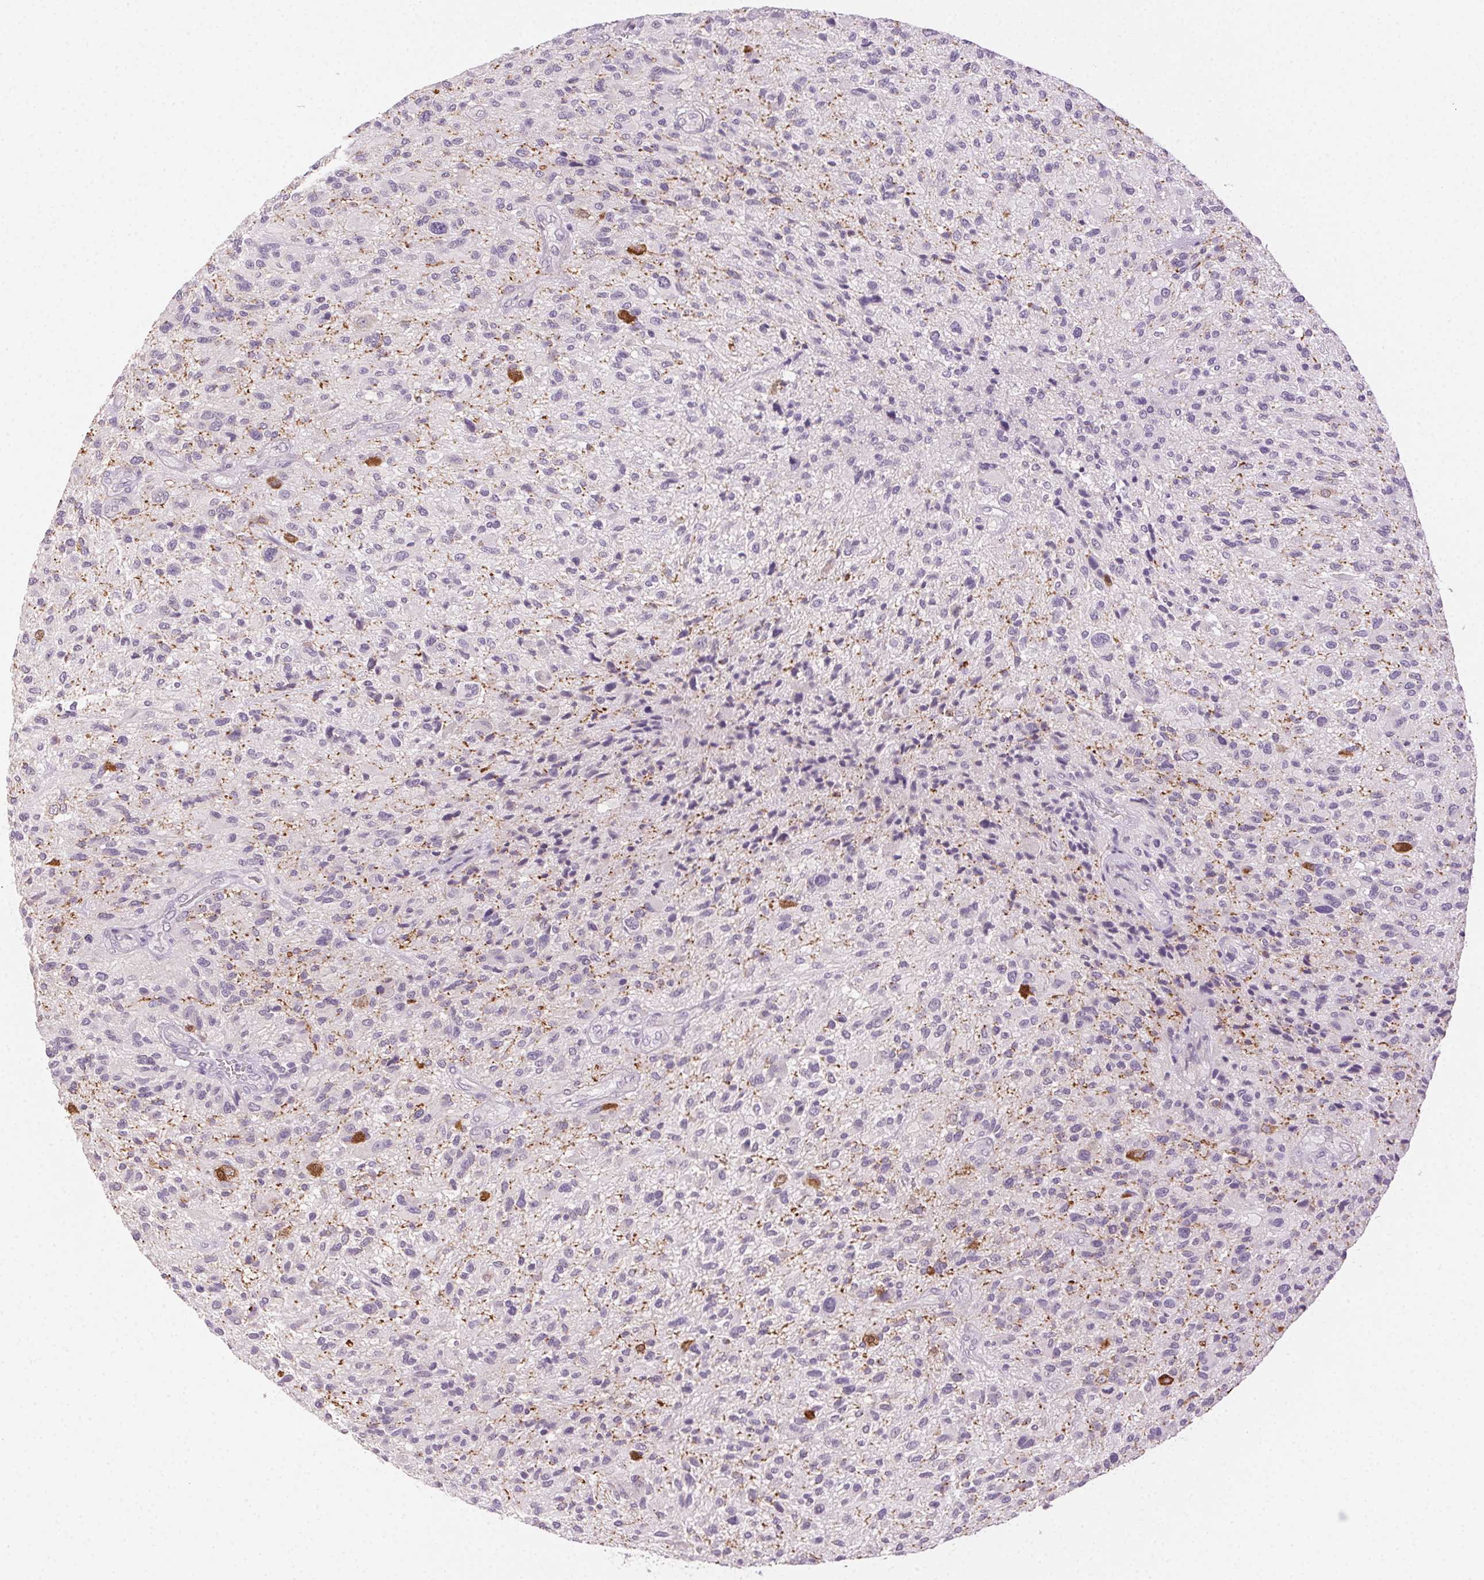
{"staining": {"intensity": "negative", "quantity": "none", "location": "none"}, "tissue": "glioma", "cell_type": "Tumor cells", "image_type": "cancer", "snomed": [{"axis": "morphology", "description": "Glioma, malignant, High grade"}, {"axis": "topography", "description": "Brain"}], "caption": "Malignant glioma (high-grade) stained for a protein using immunohistochemistry (IHC) demonstrates no staining tumor cells.", "gene": "AKAP5", "patient": {"sex": "male", "age": 47}}